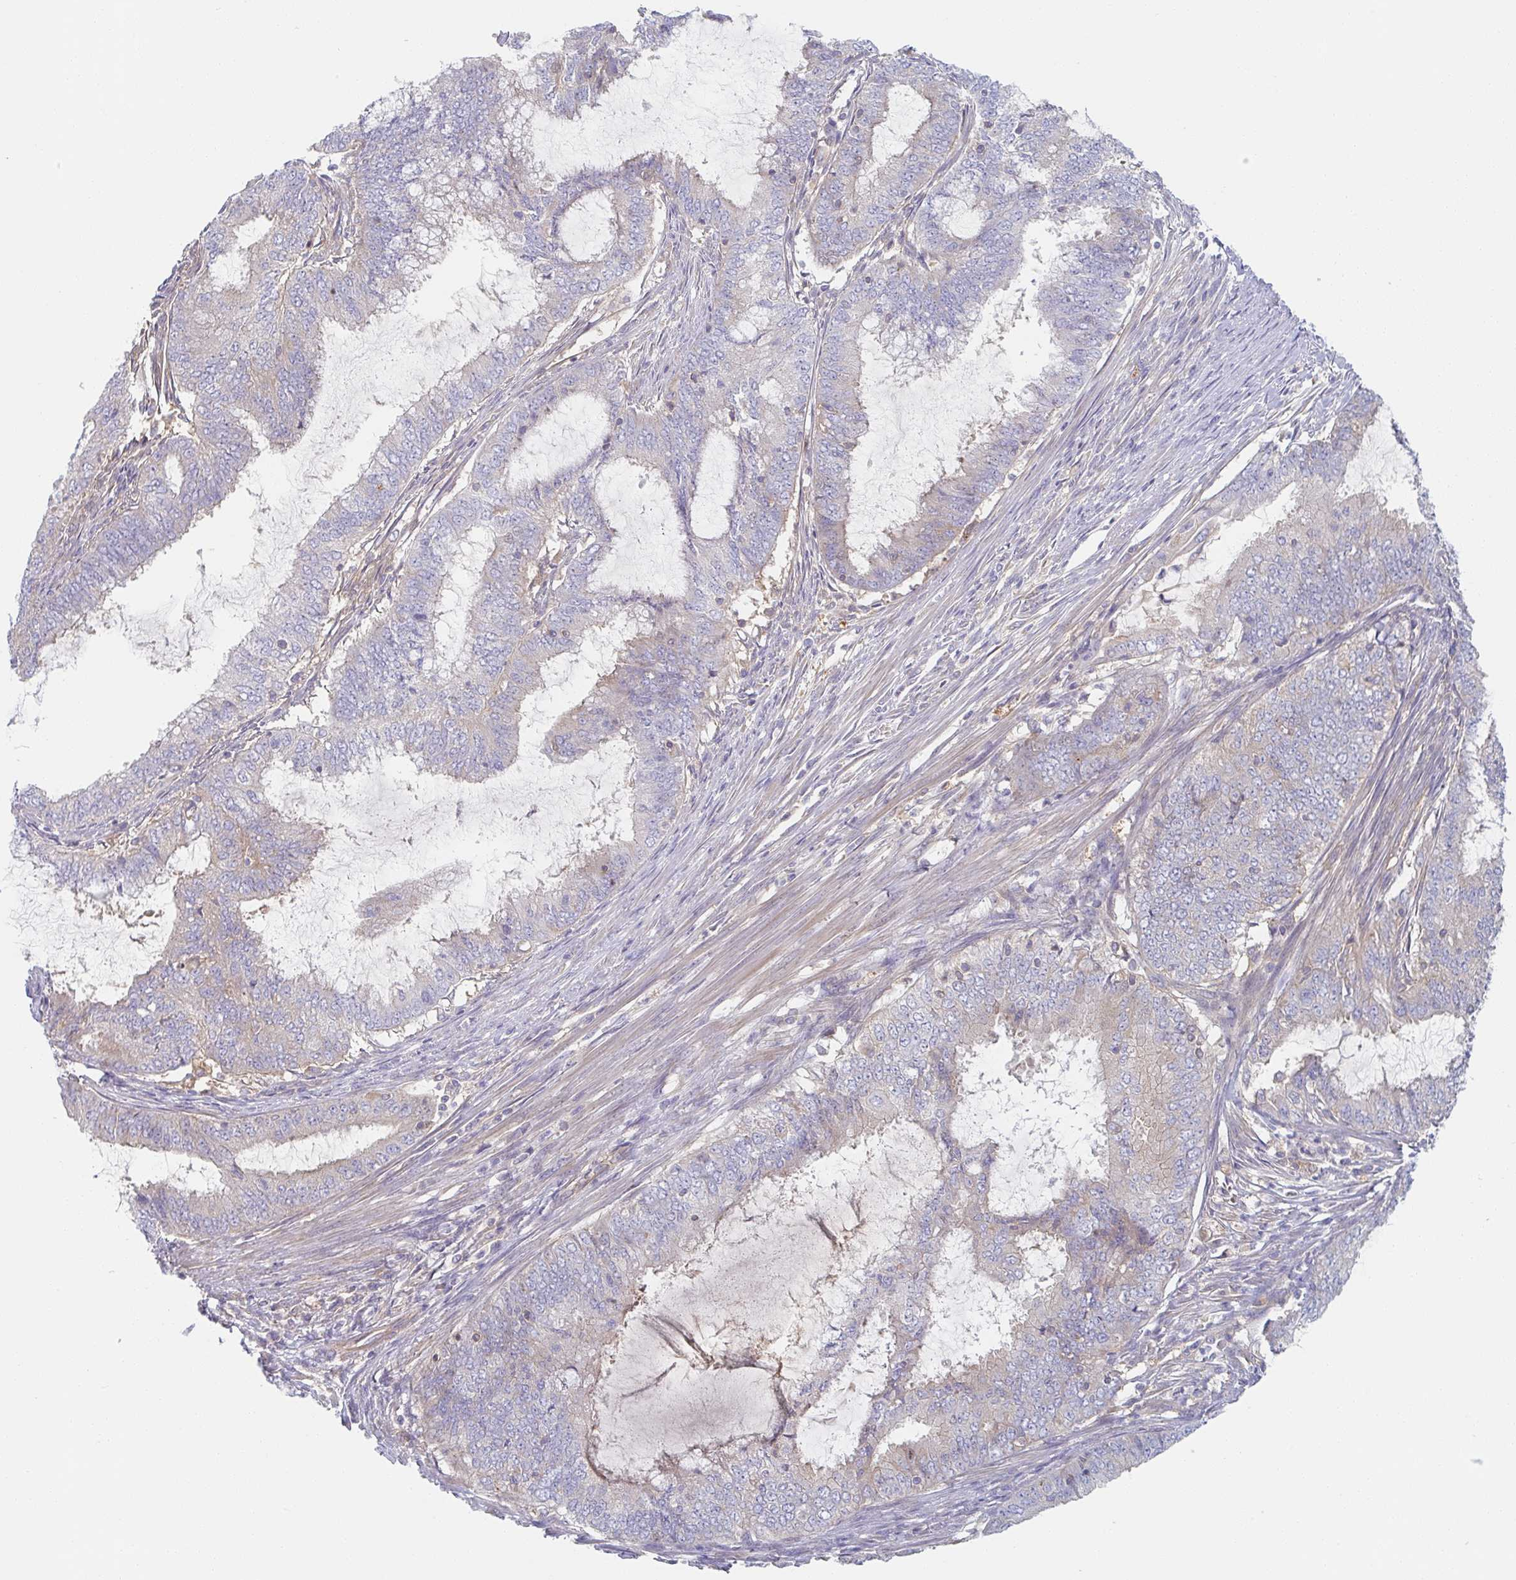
{"staining": {"intensity": "negative", "quantity": "none", "location": "none"}, "tissue": "endometrial cancer", "cell_type": "Tumor cells", "image_type": "cancer", "snomed": [{"axis": "morphology", "description": "Adenocarcinoma, NOS"}, {"axis": "topography", "description": "Endometrium"}], "caption": "Immunohistochemistry (IHC) of human endometrial cancer (adenocarcinoma) reveals no positivity in tumor cells.", "gene": "AMPD2", "patient": {"sex": "female", "age": 51}}